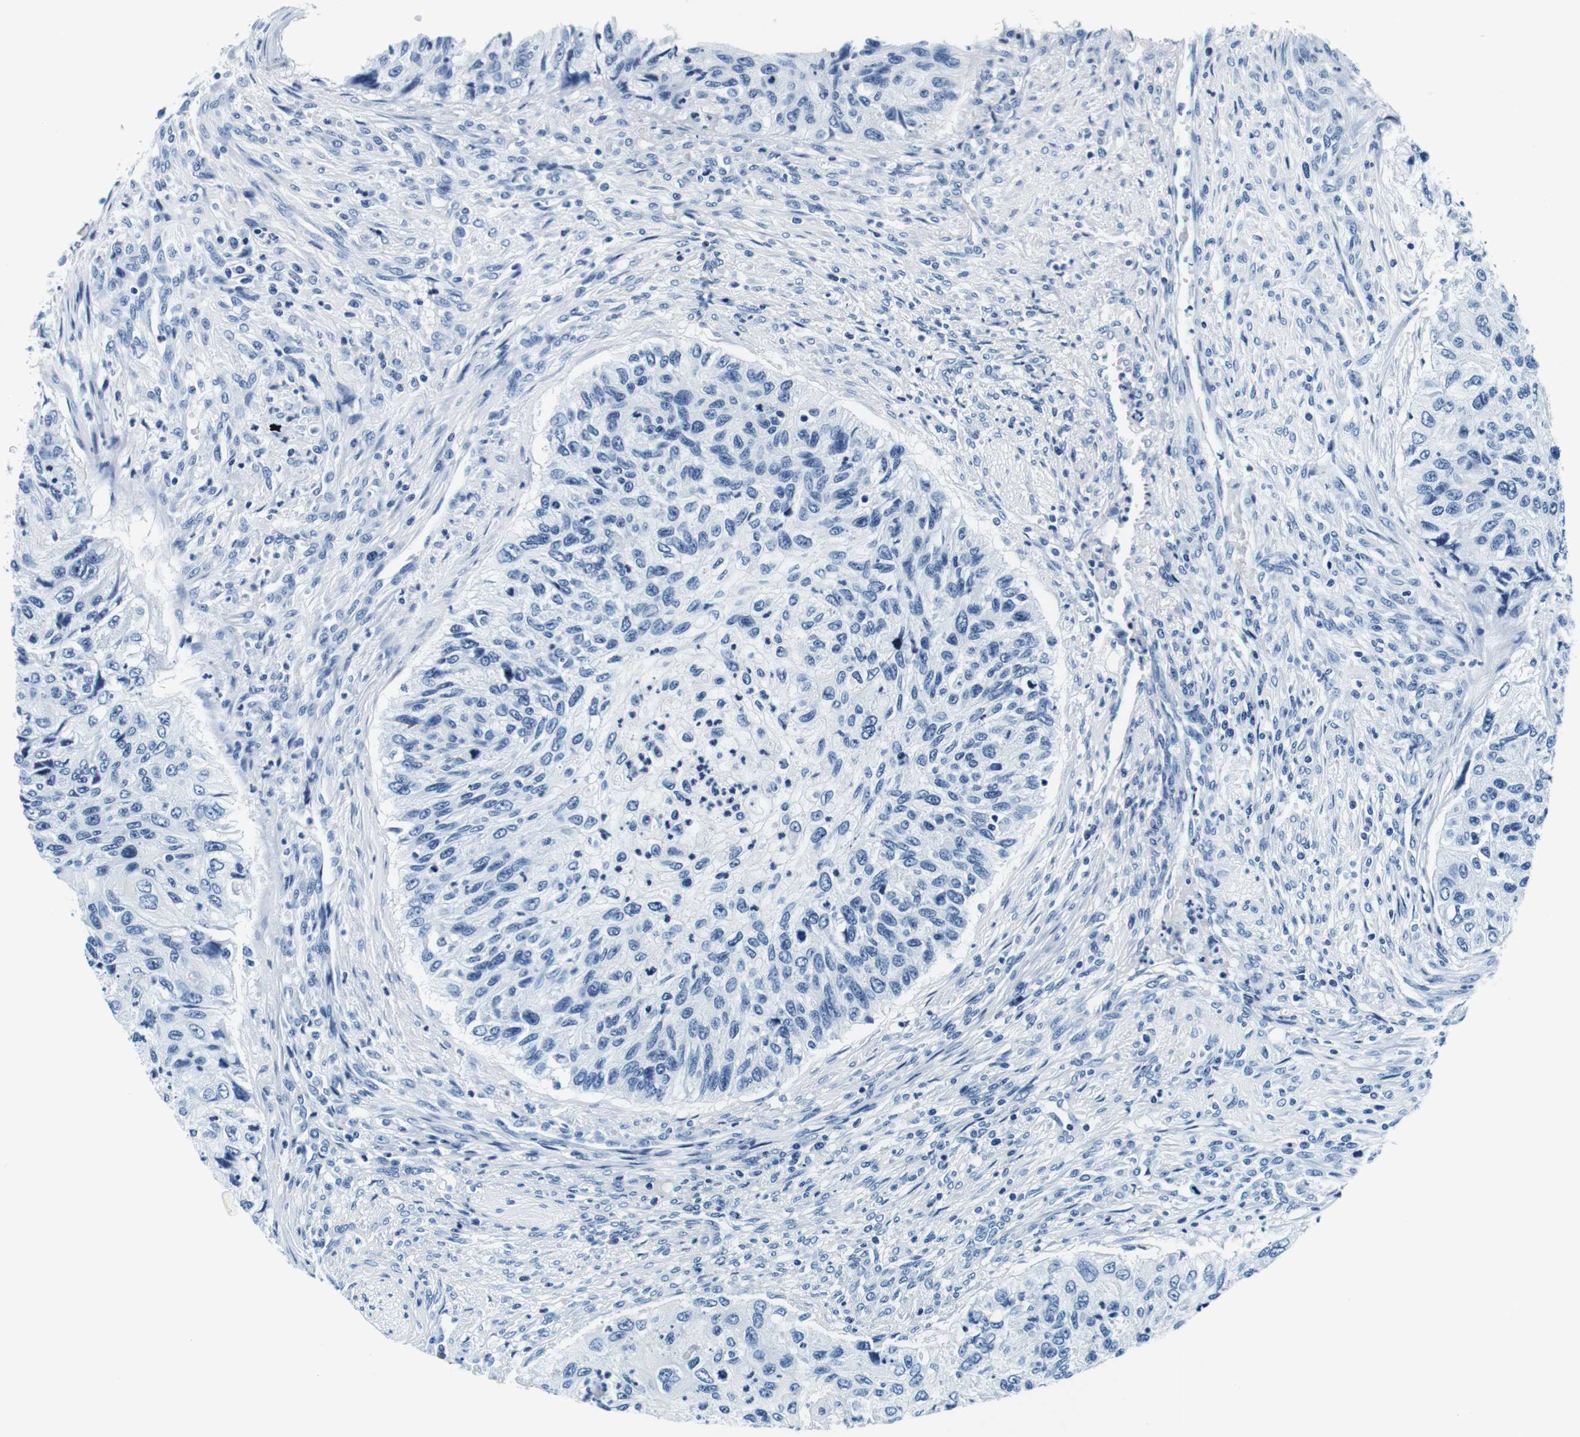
{"staining": {"intensity": "negative", "quantity": "none", "location": "none"}, "tissue": "urothelial cancer", "cell_type": "Tumor cells", "image_type": "cancer", "snomed": [{"axis": "morphology", "description": "Urothelial carcinoma, High grade"}, {"axis": "topography", "description": "Urinary bladder"}], "caption": "The IHC image has no significant expression in tumor cells of urothelial cancer tissue.", "gene": "ELANE", "patient": {"sex": "female", "age": 60}}